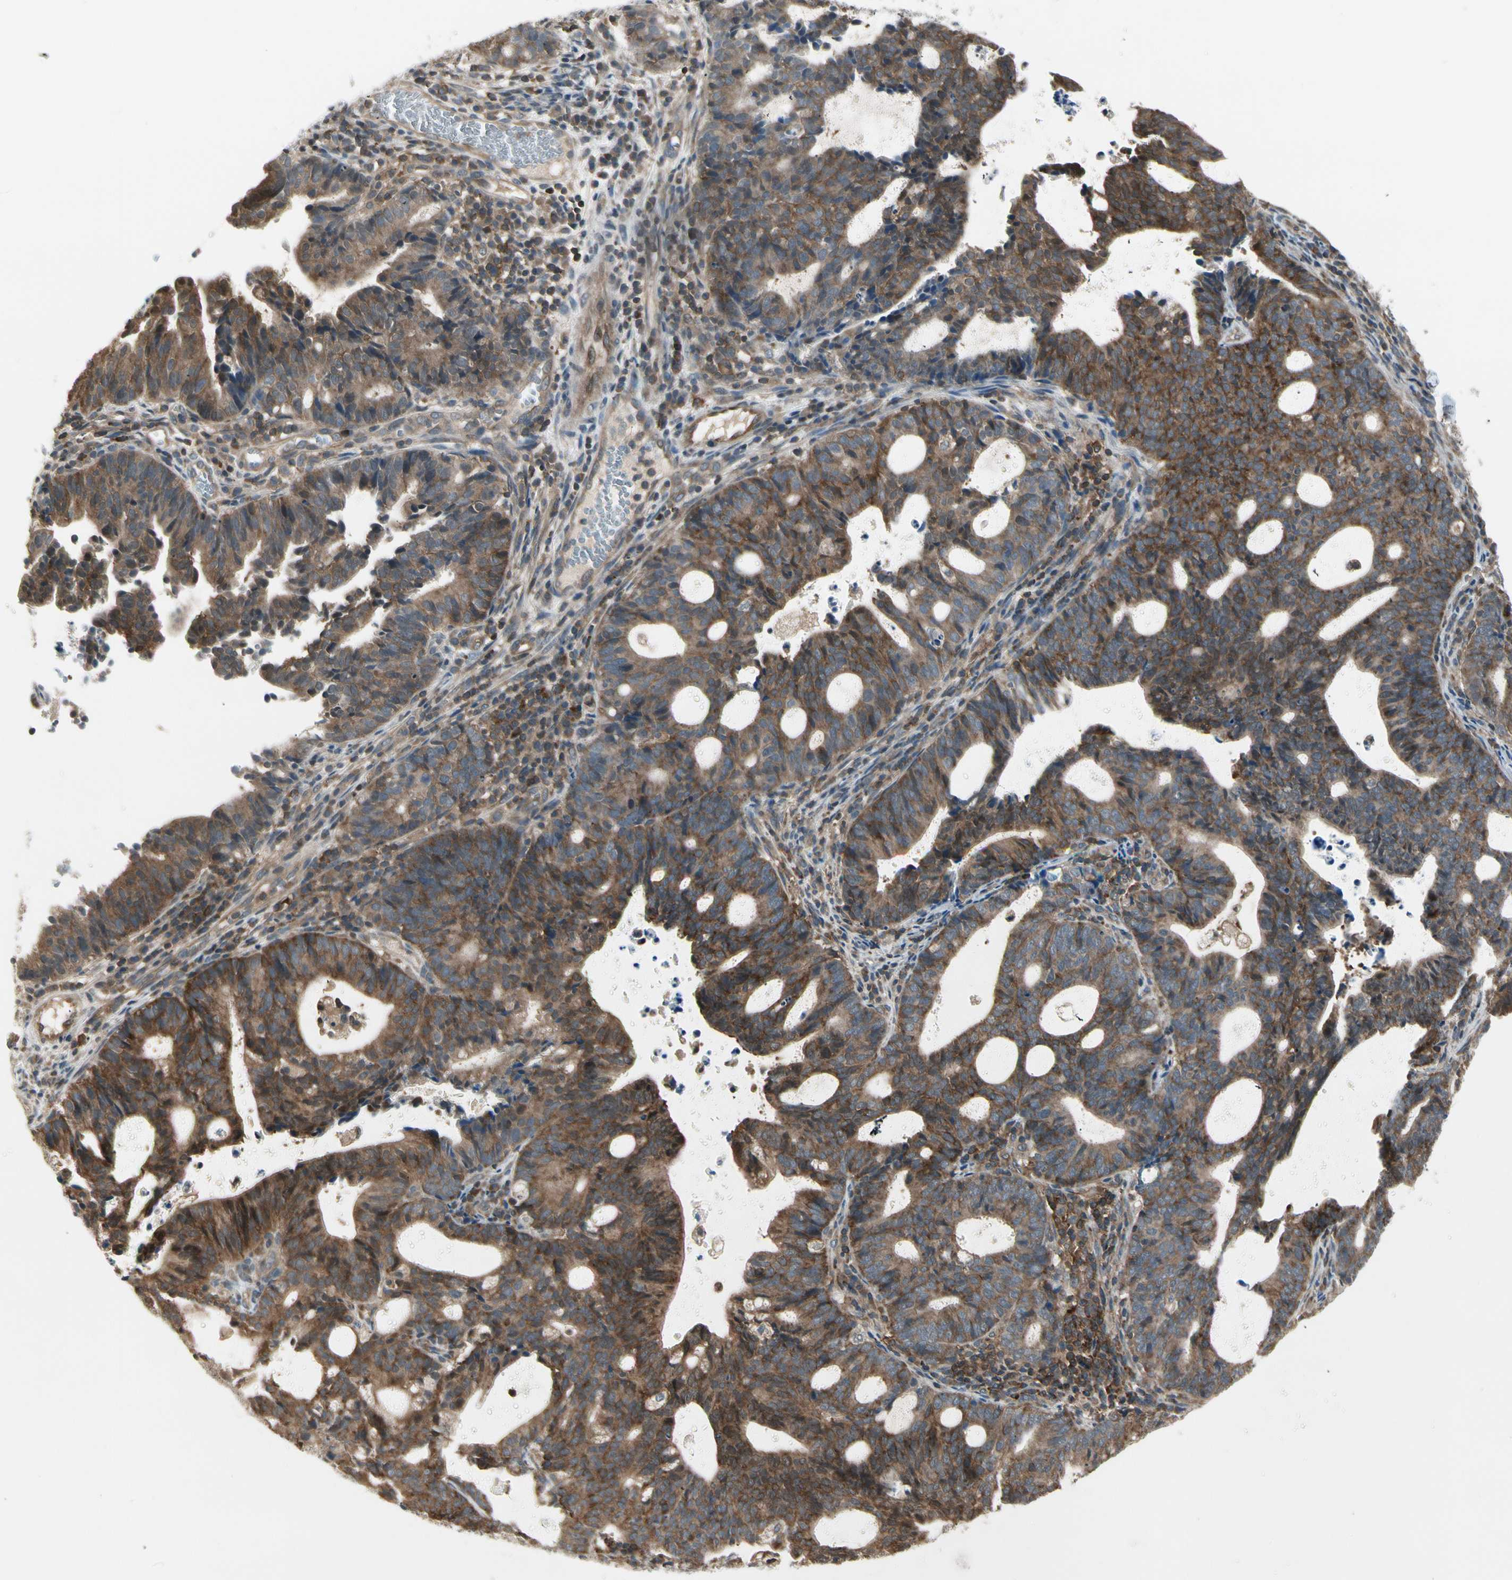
{"staining": {"intensity": "strong", "quantity": ">75%", "location": "cytoplasmic/membranous"}, "tissue": "endometrial cancer", "cell_type": "Tumor cells", "image_type": "cancer", "snomed": [{"axis": "morphology", "description": "Adenocarcinoma, NOS"}, {"axis": "topography", "description": "Uterus"}], "caption": "Immunohistochemical staining of human endometrial cancer (adenocarcinoma) demonstrates strong cytoplasmic/membranous protein expression in about >75% of tumor cells.", "gene": "OXSR1", "patient": {"sex": "female", "age": 83}}